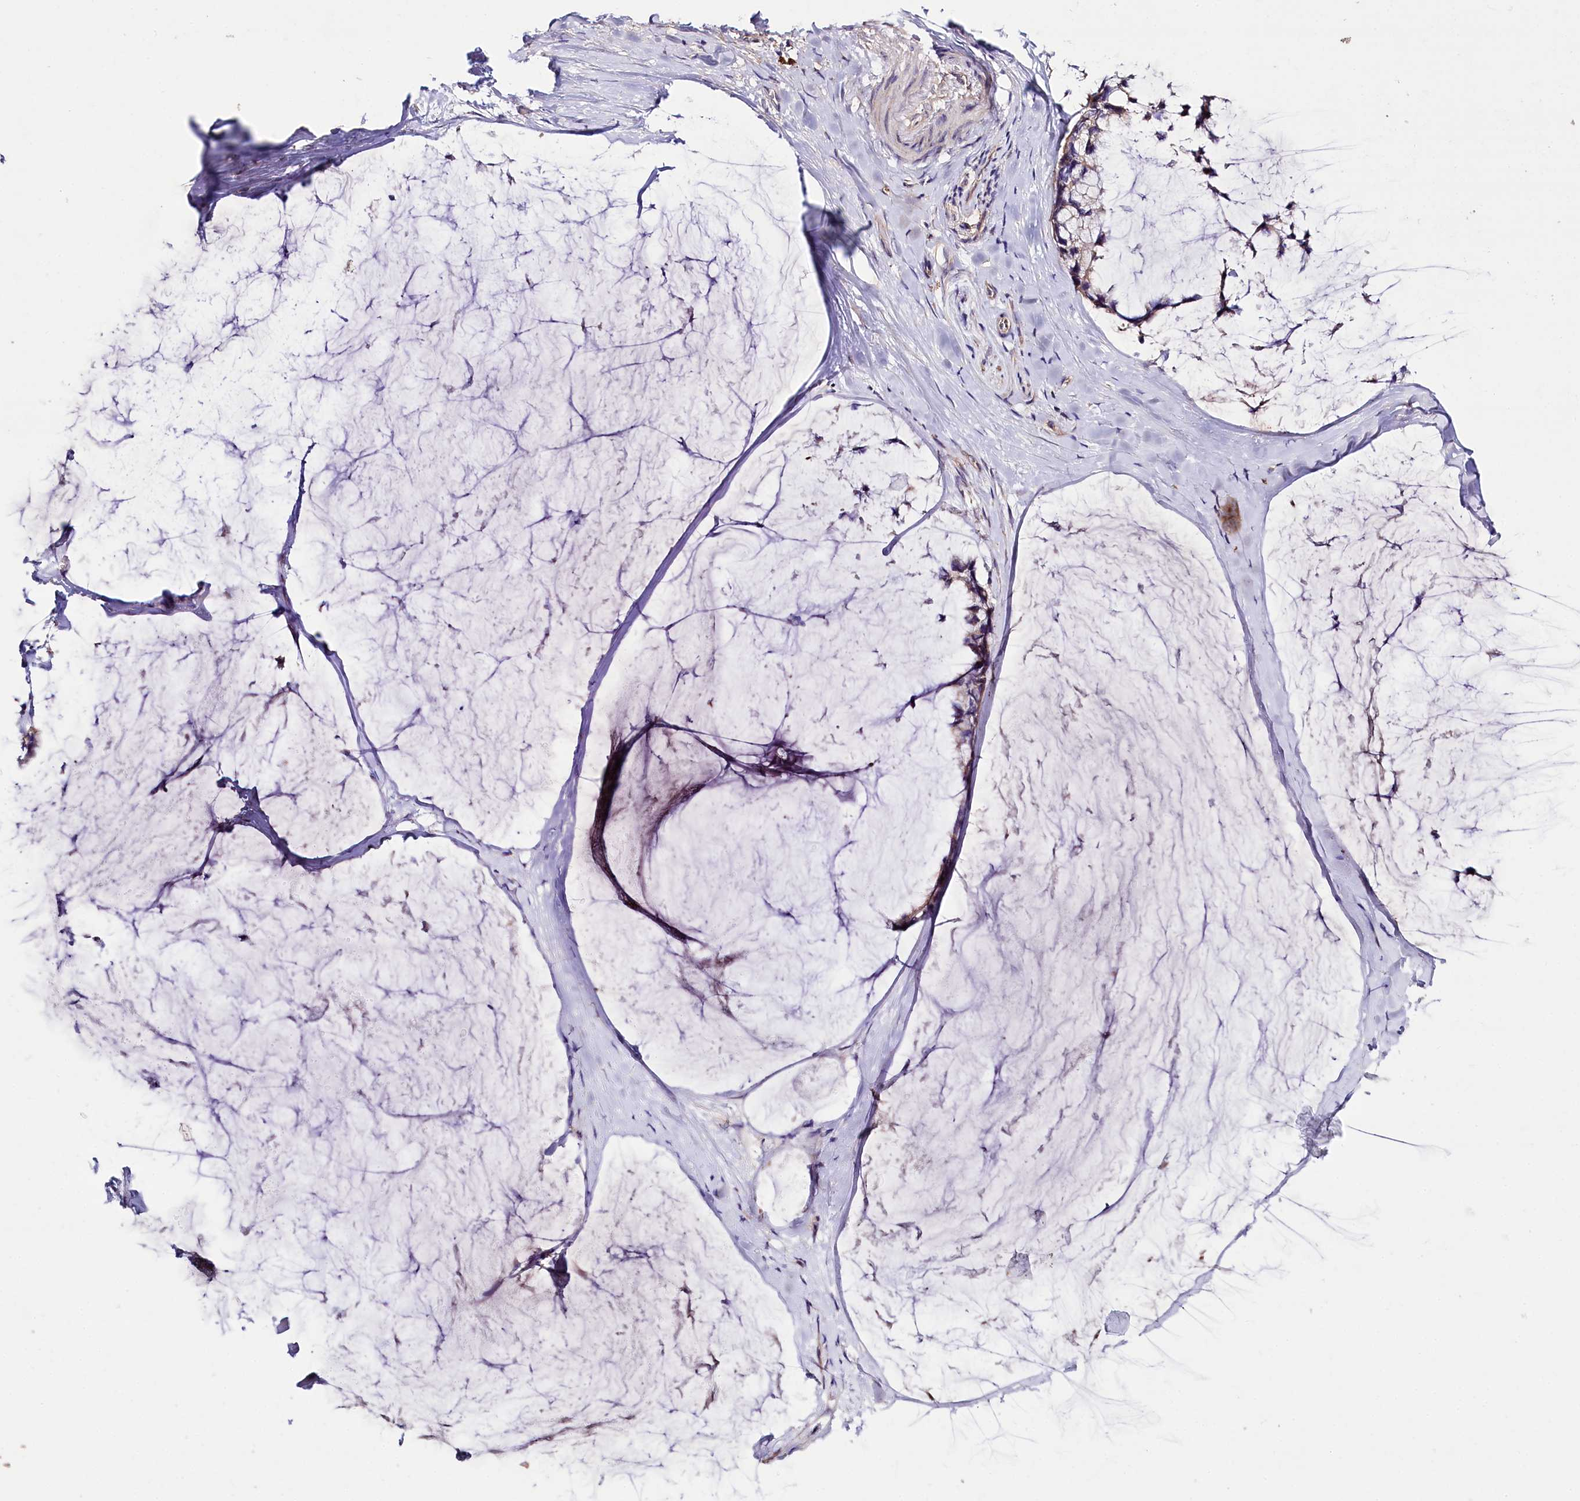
{"staining": {"intensity": "negative", "quantity": "none", "location": "none"}, "tissue": "ovarian cancer", "cell_type": "Tumor cells", "image_type": "cancer", "snomed": [{"axis": "morphology", "description": "Cystadenocarcinoma, mucinous, NOS"}, {"axis": "topography", "description": "Ovary"}], "caption": "Tumor cells are negative for brown protein staining in ovarian cancer (mucinous cystadenocarcinoma).", "gene": "ZNF45", "patient": {"sex": "female", "age": 39}}